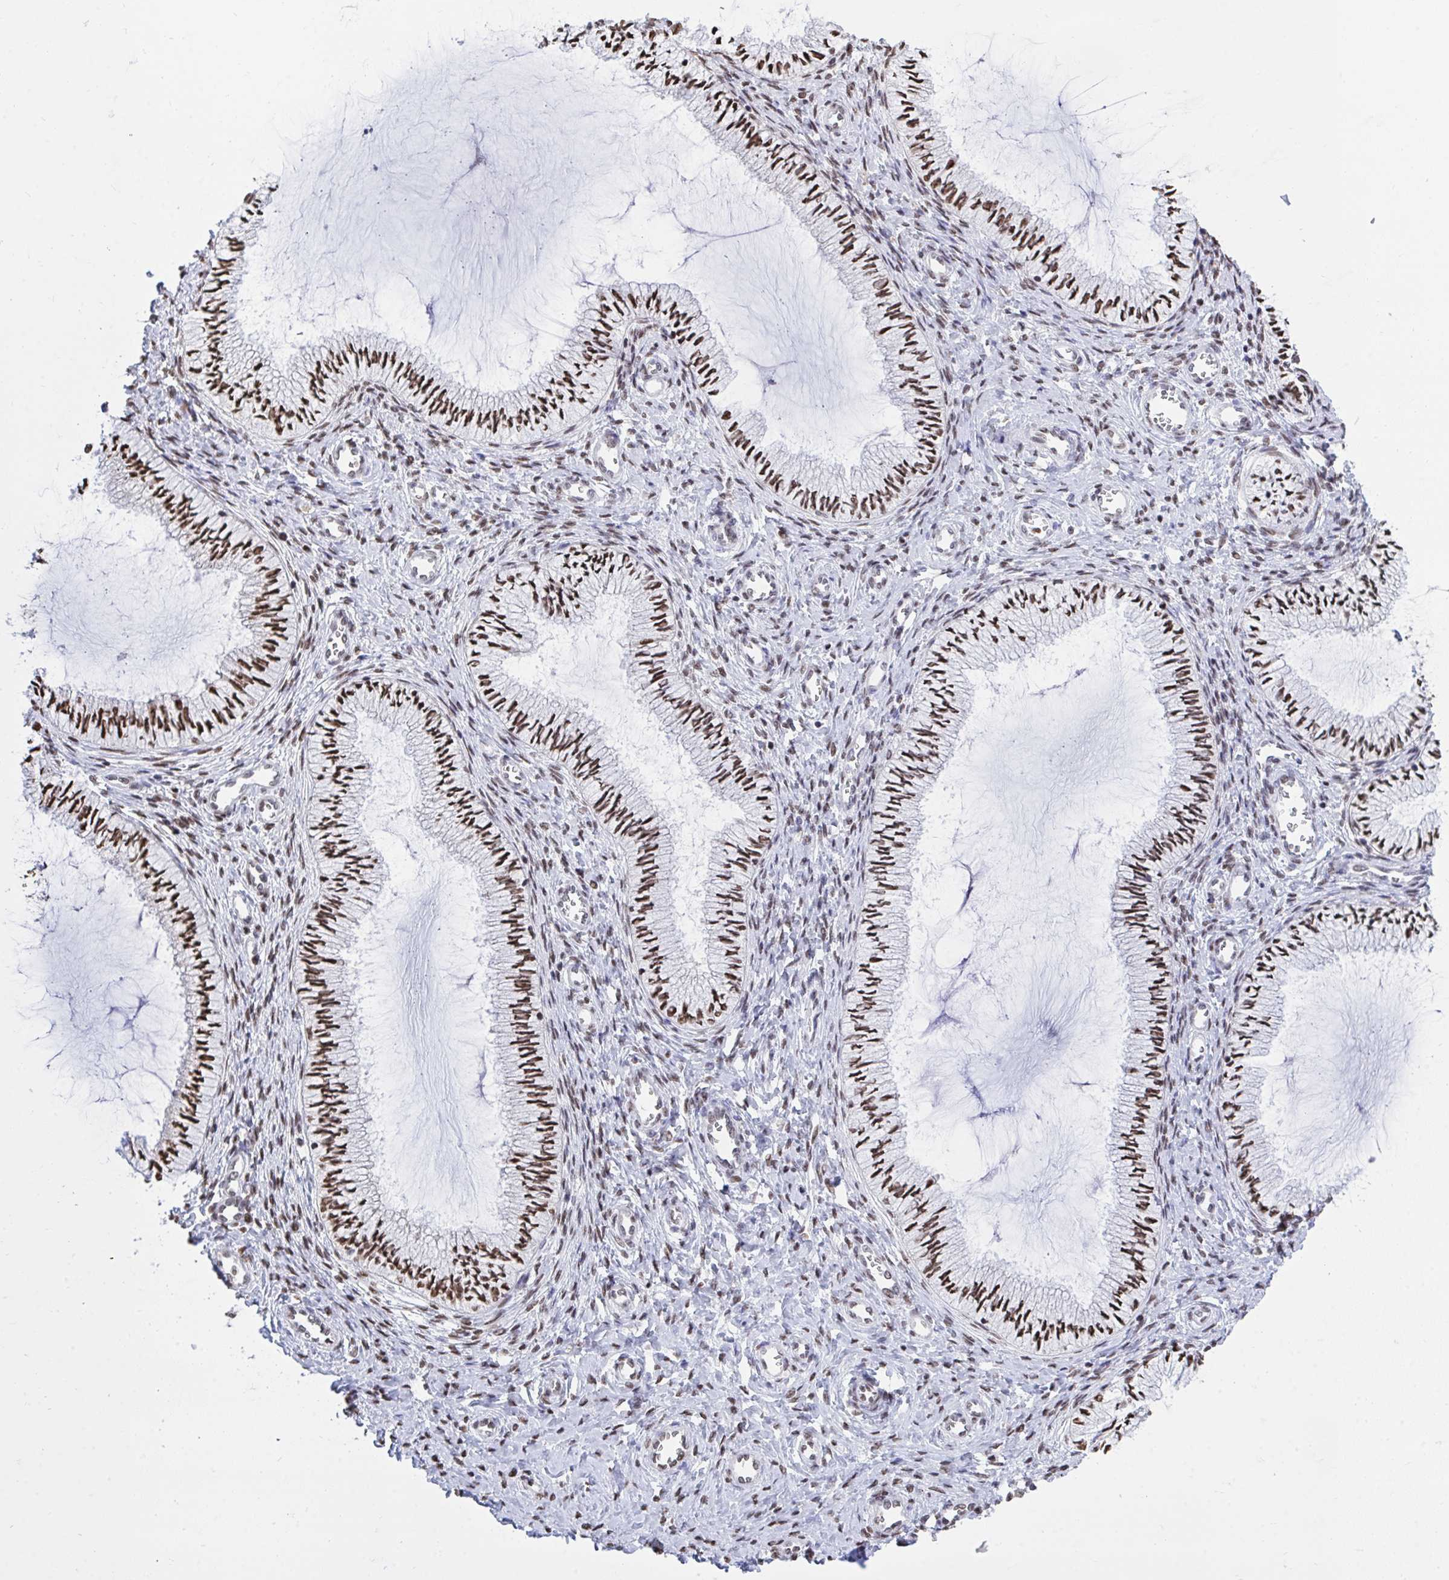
{"staining": {"intensity": "strong", "quantity": ">75%", "location": "nuclear"}, "tissue": "cervix", "cell_type": "Glandular cells", "image_type": "normal", "snomed": [{"axis": "morphology", "description": "Normal tissue, NOS"}, {"axis": "topography", "description": "Cervix"}], "caption": "Protein expression analysis of benign human cervix reveals strong nuclear positivity in about >75% of glandular cells. The protein is stained brown, and the nuclei are stained in blue (DAB (3,3'-diaminobenzidine) IHC with brightfield microscopy, high magnification).", "gene": "HNRNPDL", "patient": {"sex": "female", "age": 24}}